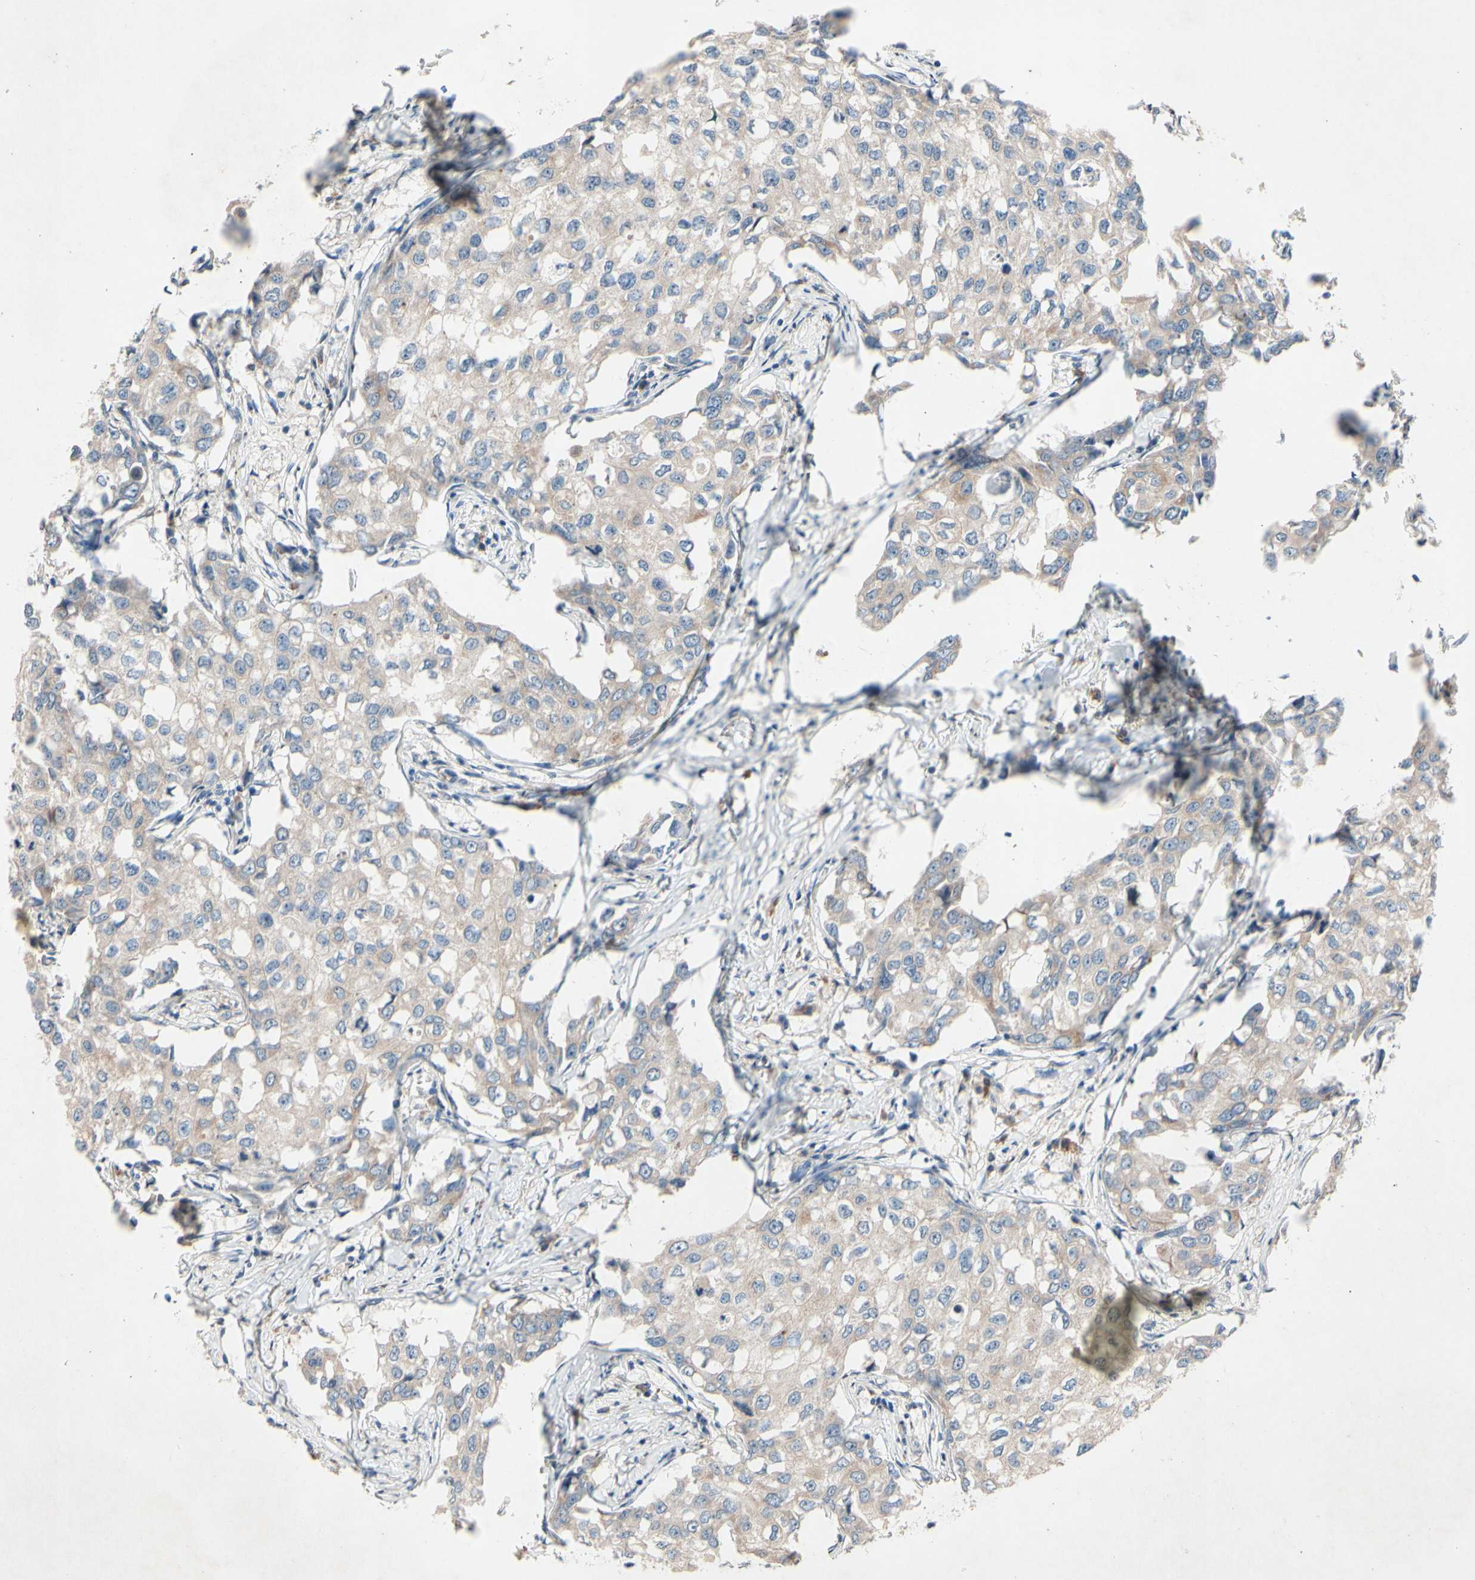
{"staining": {"intensity": "weak", "quantity": ">75%", "location": "cytoplasmic/membranous"}, "tissue": "breast cancer", "cell_type": "Tumor cells", "image_type": "cancer", "snomed": [{"axis": "morphology", "description": "Duct carcinoma"}, {"axis": "topography", "description": "Breast"}], "caption": "The immunohistochemical stain highlights weak cytoplasmic/membranous expression in tumor cells of breast cancer (infiltrating ductal carcinoma) tissue.", "gene": "PRDX4", "patient": {"sex": "female", "age": 27}}